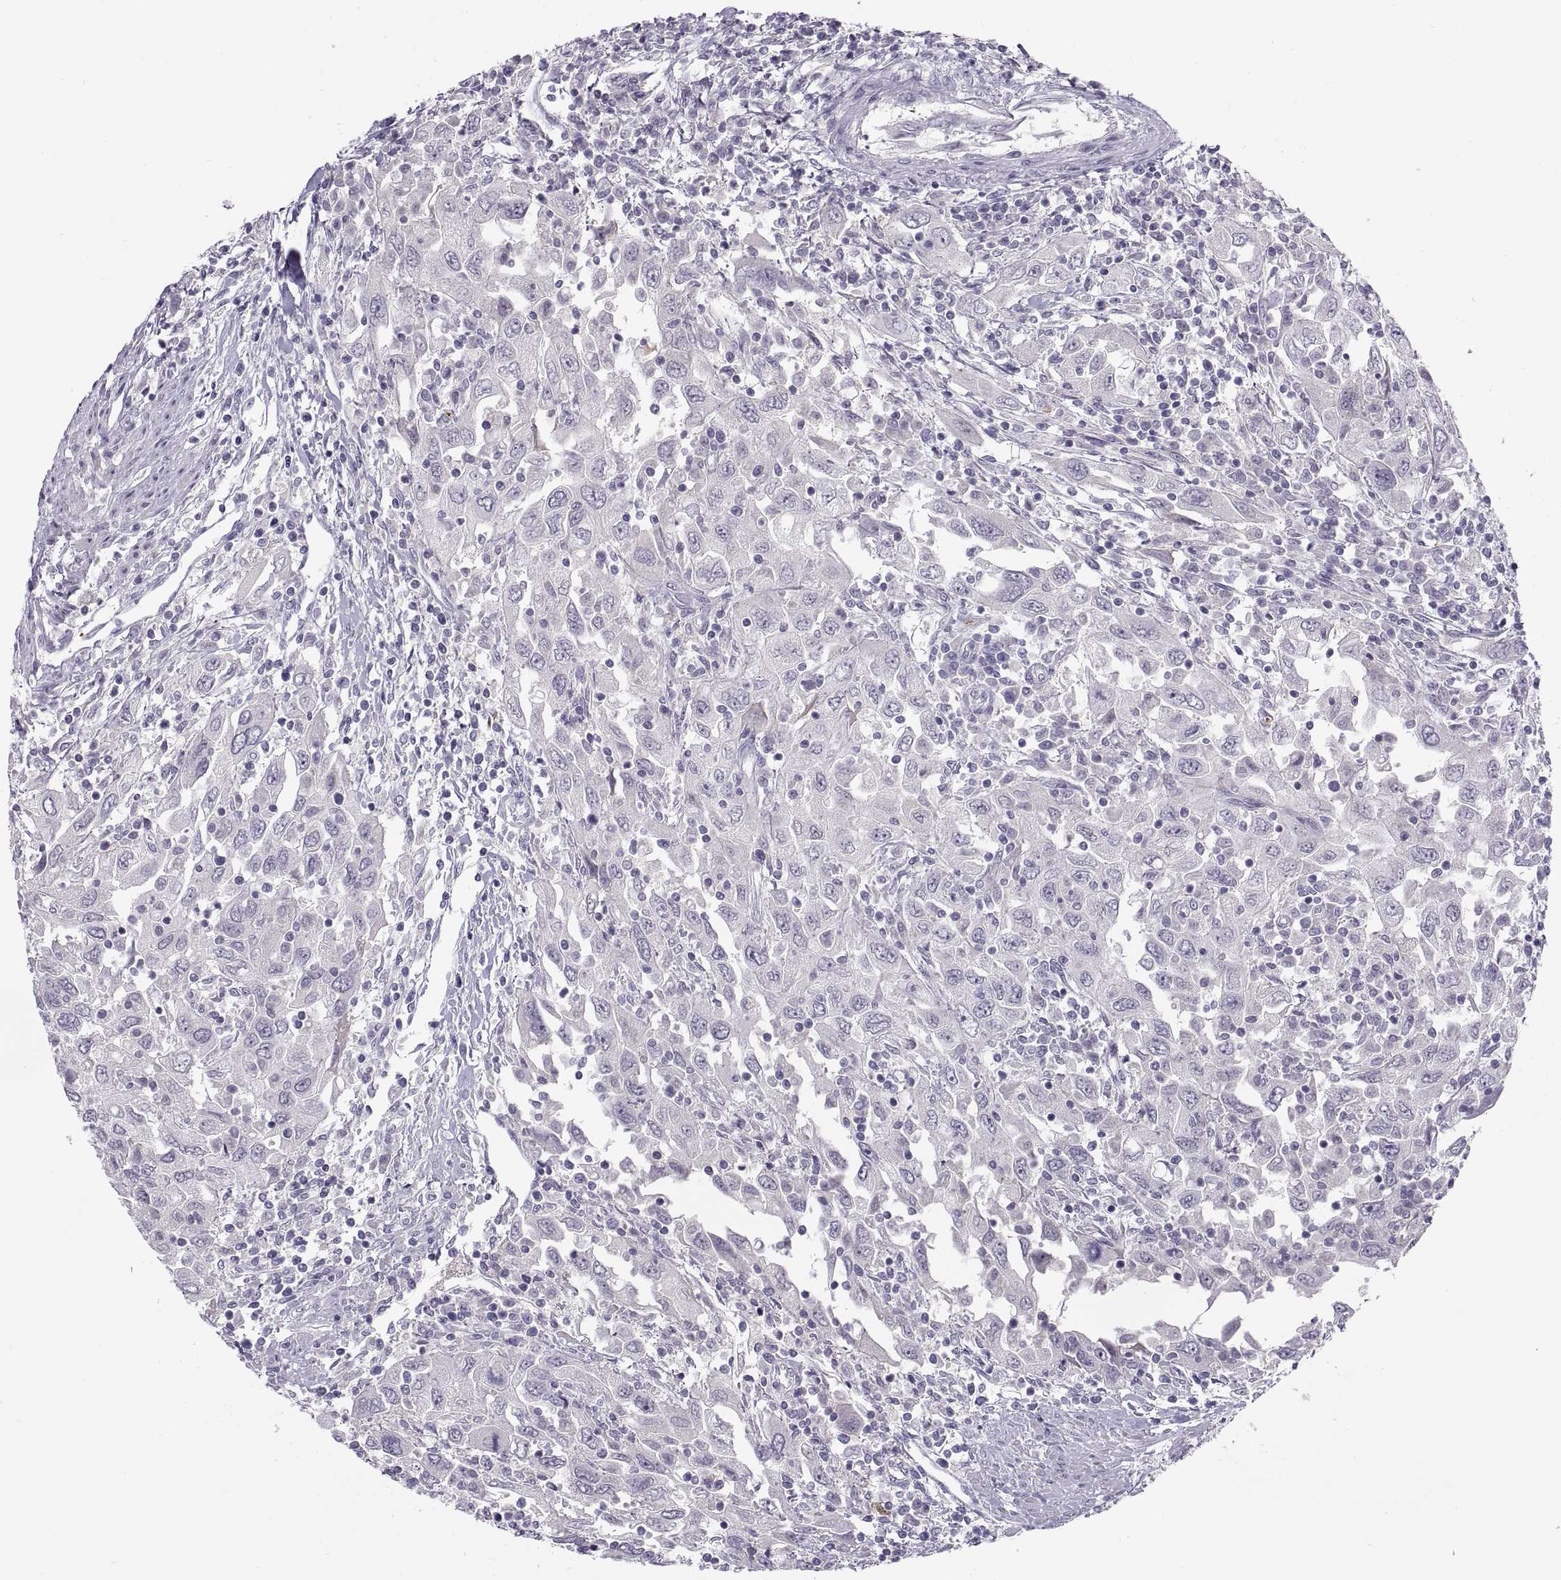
{"staining": {"intensity": "negative", "quantity": "none", "location": "none"}, "tissue": "urothelial cancer", "cell_type": "Tumor cells", "image_type": "cancer", "snomed": [{"axis": "morphology", "description": "Urothelial carcinoma, High grade"}, {"axis": "topography", "description": "Urinary bladder"}], "caption": "Immunohistochemical staining of urothelial cancer exhibits no significant positivity in tumor cells.", "gene": "TTC21A", "patient": {"sex": "male", "age": 76}}